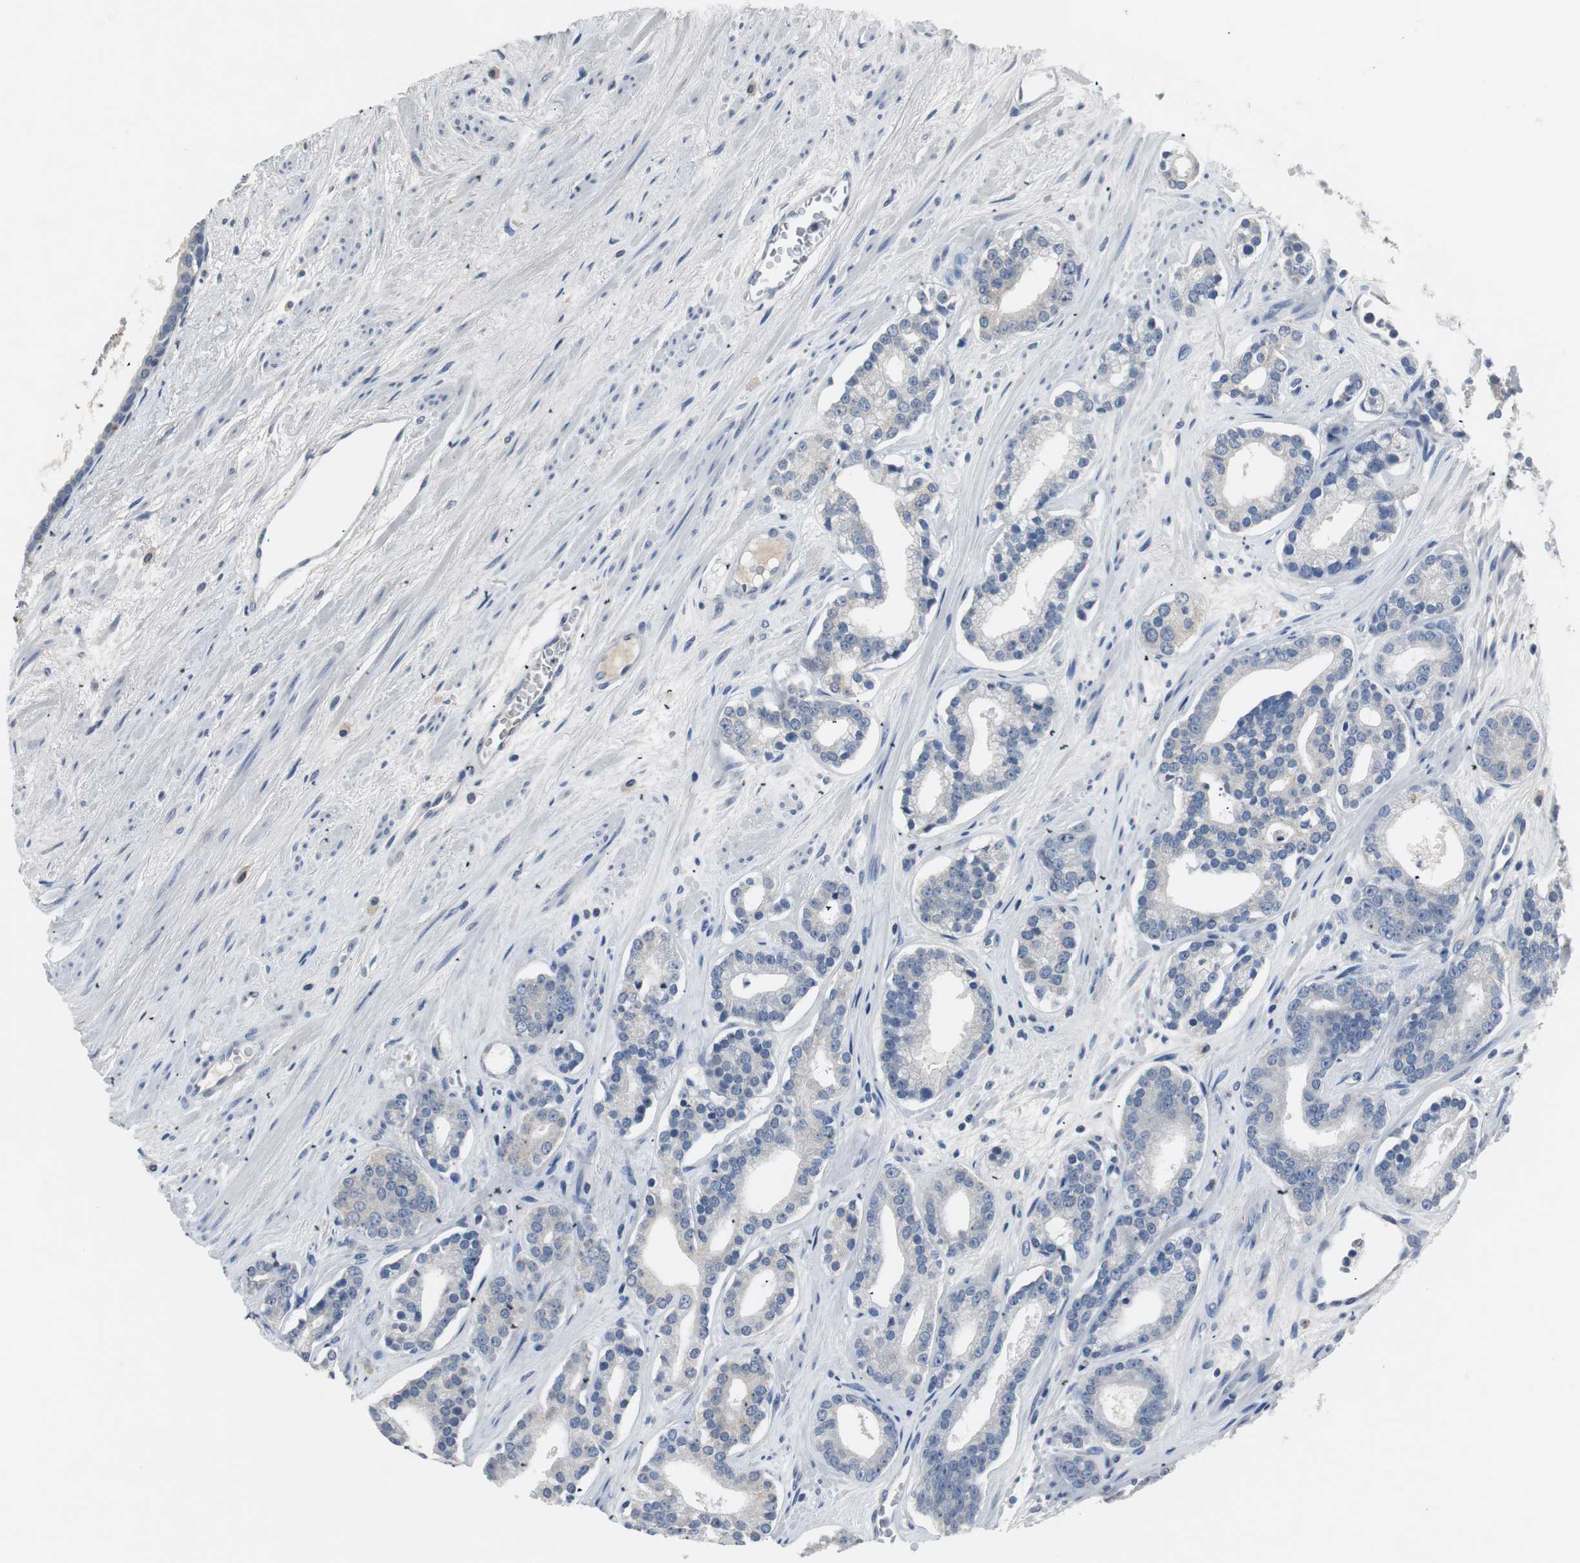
{"staining": {"intensity": "weak", "quantity": "25%-75%", "location": "cytoplasmic/membranous"}, "tissue": "prostate cancer", "cell_type": "Tumor cells", "image_type": "cancer", "snomed": [{"axis": "morphology", "description": "Adenocarcinoma, Low grade"}, {"axis": "topography", "description": "Prostate"}], "caption": "Immunohistochemical staining of human adenocarcinoma (low-grade) (prostate) displays low levels of weak cytoplasmic/membranous protein staining in approximately 25%-75% of tumor cells.", "gene": "LRP2", "patient": {"sex": "male", "age": 63}}